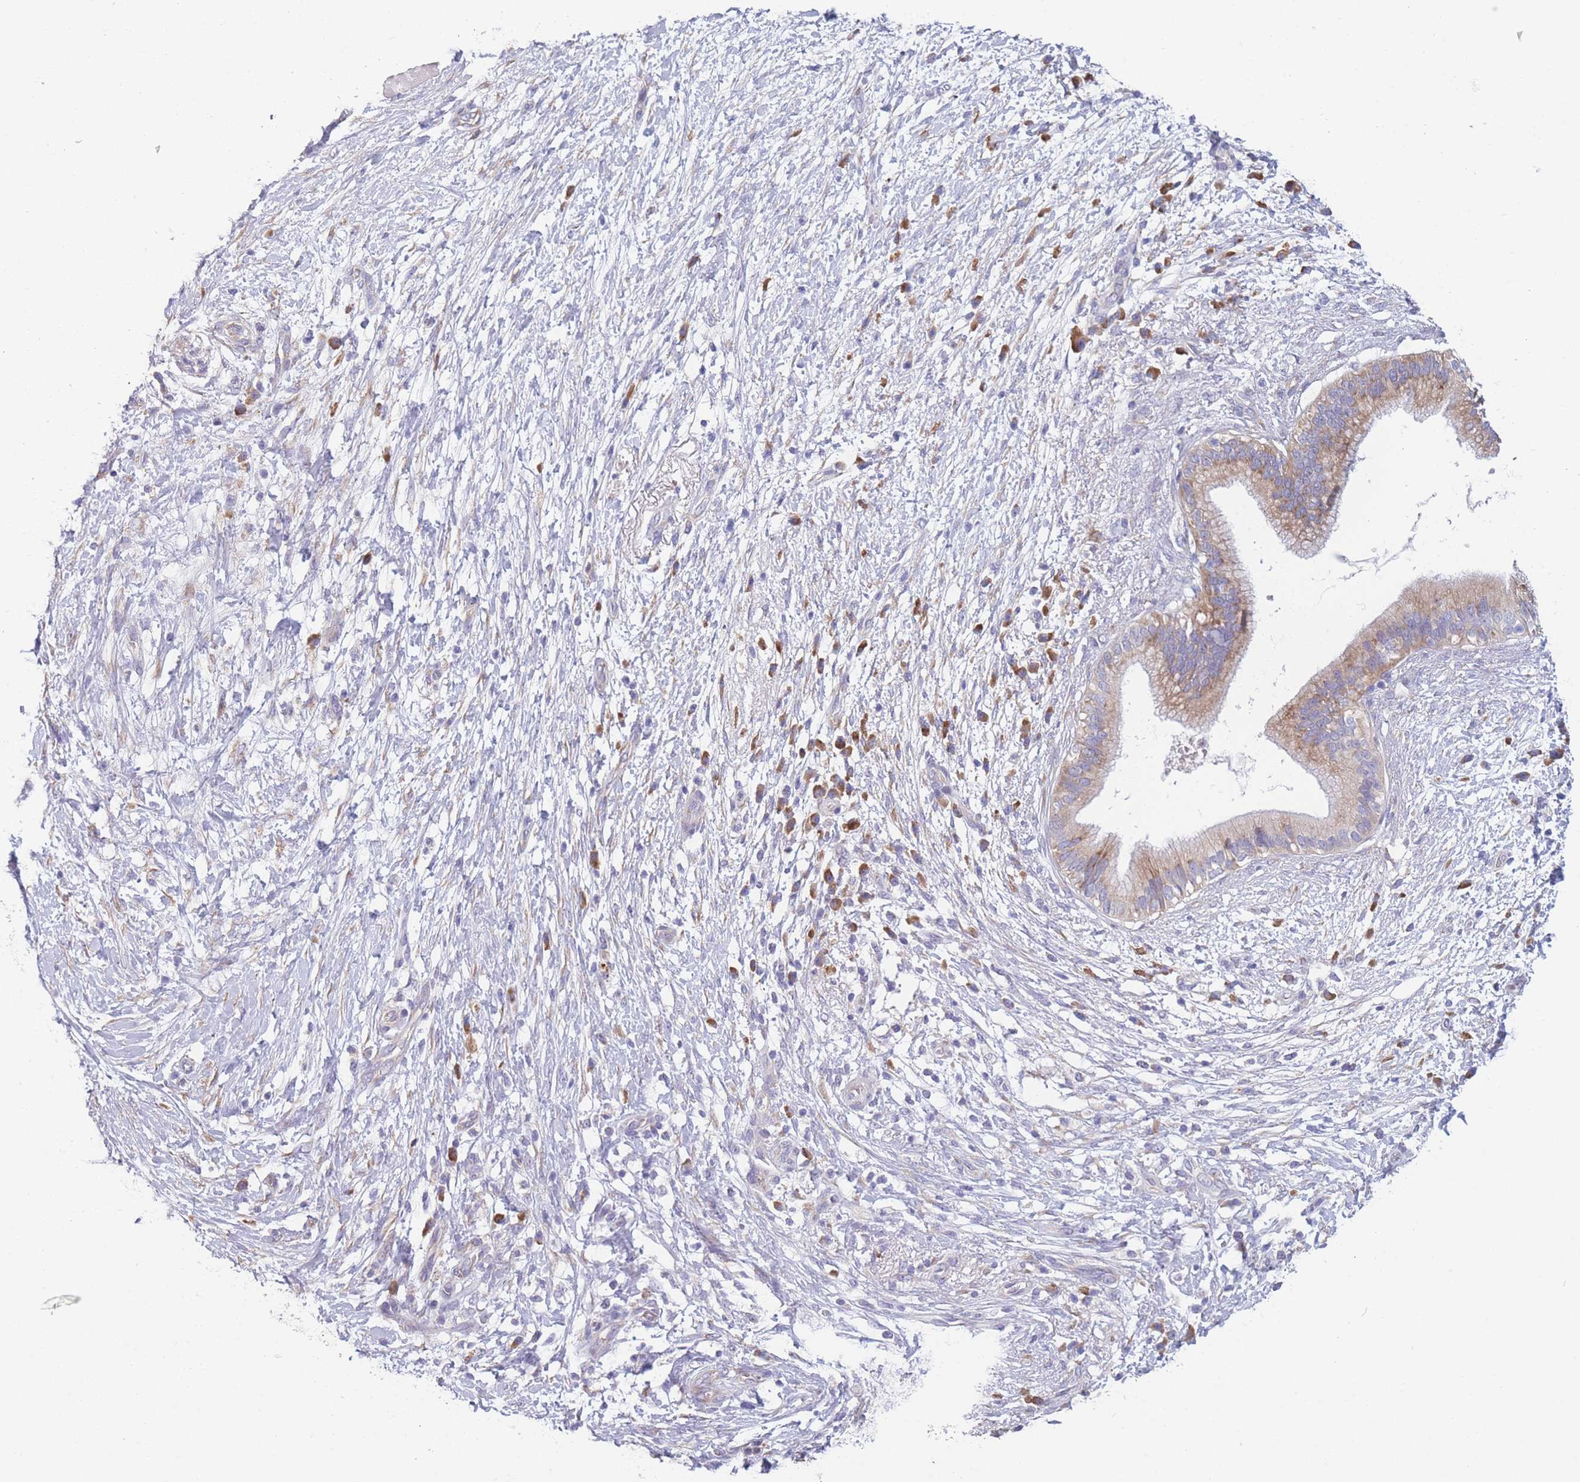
{"staining": {"intensity": "moderate", "quantity": ">75%", "location": "cytoplasmic/membranous"}, "tissue": "pancreatic cancer", "cell_type": "Tumor cells", "image_type": "cancer", "snomed": [{"axis": "morphology", "description": "Adenocarcinoma, NOS"}, {"axis": "topography", "description": "Pancreas"}], "caption": "High-magnification brightfield microscopy of pancreatic cancer (adenocarcinoma) stained with DAB (3,3'-diaminobenzidine) (brown) and counterstained with hematoxylin (blue). tumor cells exhibit moderate cytoplasmic/membranous positivity is identified in approximately>75% of cells.", "gene": "NDUFAF6", "patient": {"sex": "female", "age": 72}}